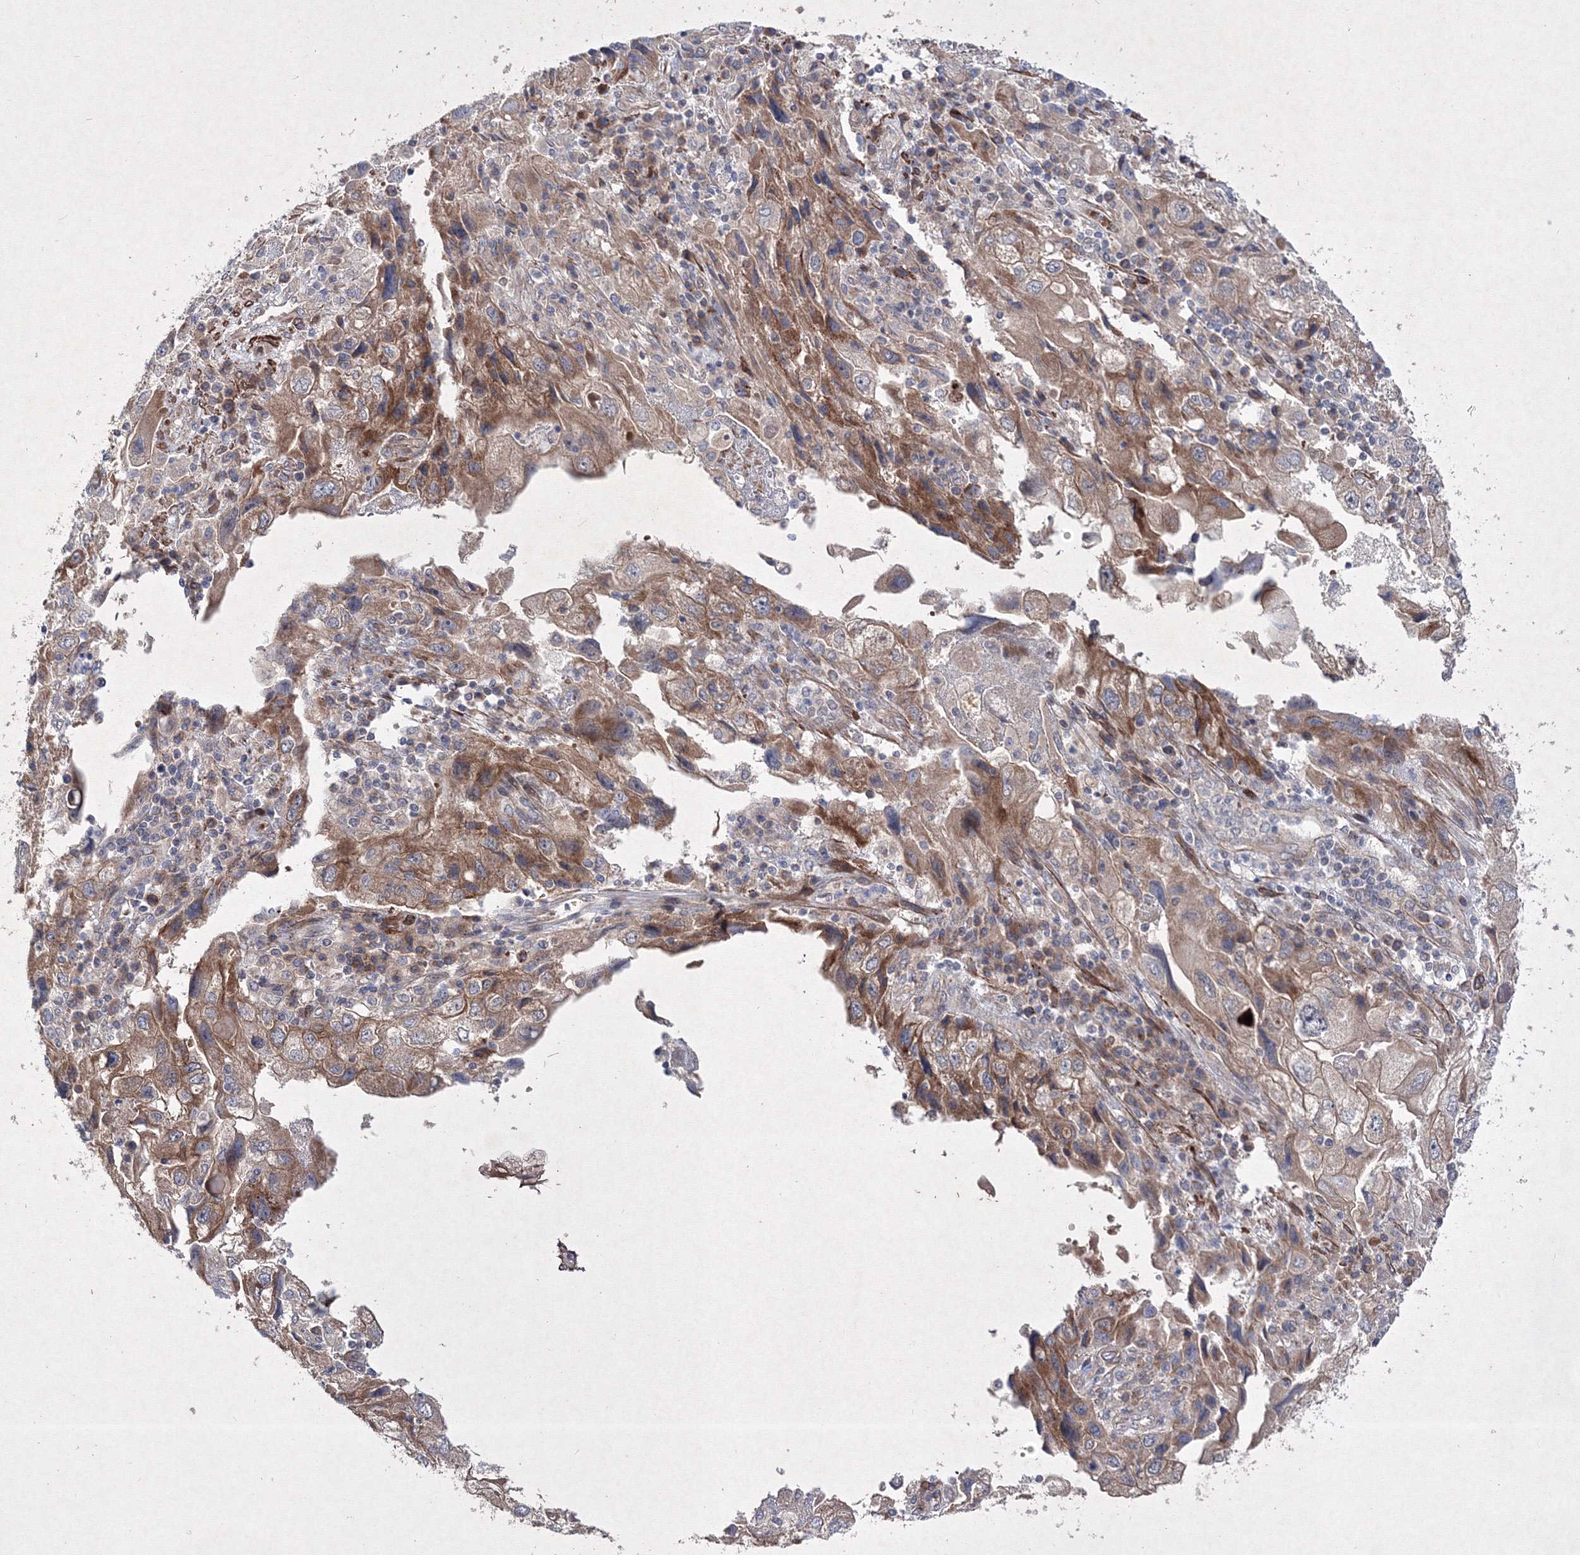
{"staining": {"intensity": "moderate", "quantity": ">75%", "location": "cytoplasmic/membranous"}, "tissue": "endometrial cancer", "cell_type": "Tumor cells", "image_type": "cancer", "snomed": [{"axis": "morphology", "description": "Adenocarcinoma, NOS"}, {"axis": "topography", "description": "Endometrium"}], "caption": "About >75% of tumor cells in endometrial cancer (adenocarcinoma) reveal moderate cytoplasmic/membranous protein expression as visualized by brown immunohistochemical staining.", "gene": "GFM1", "patient": {"sex": "female", "age": 49}}